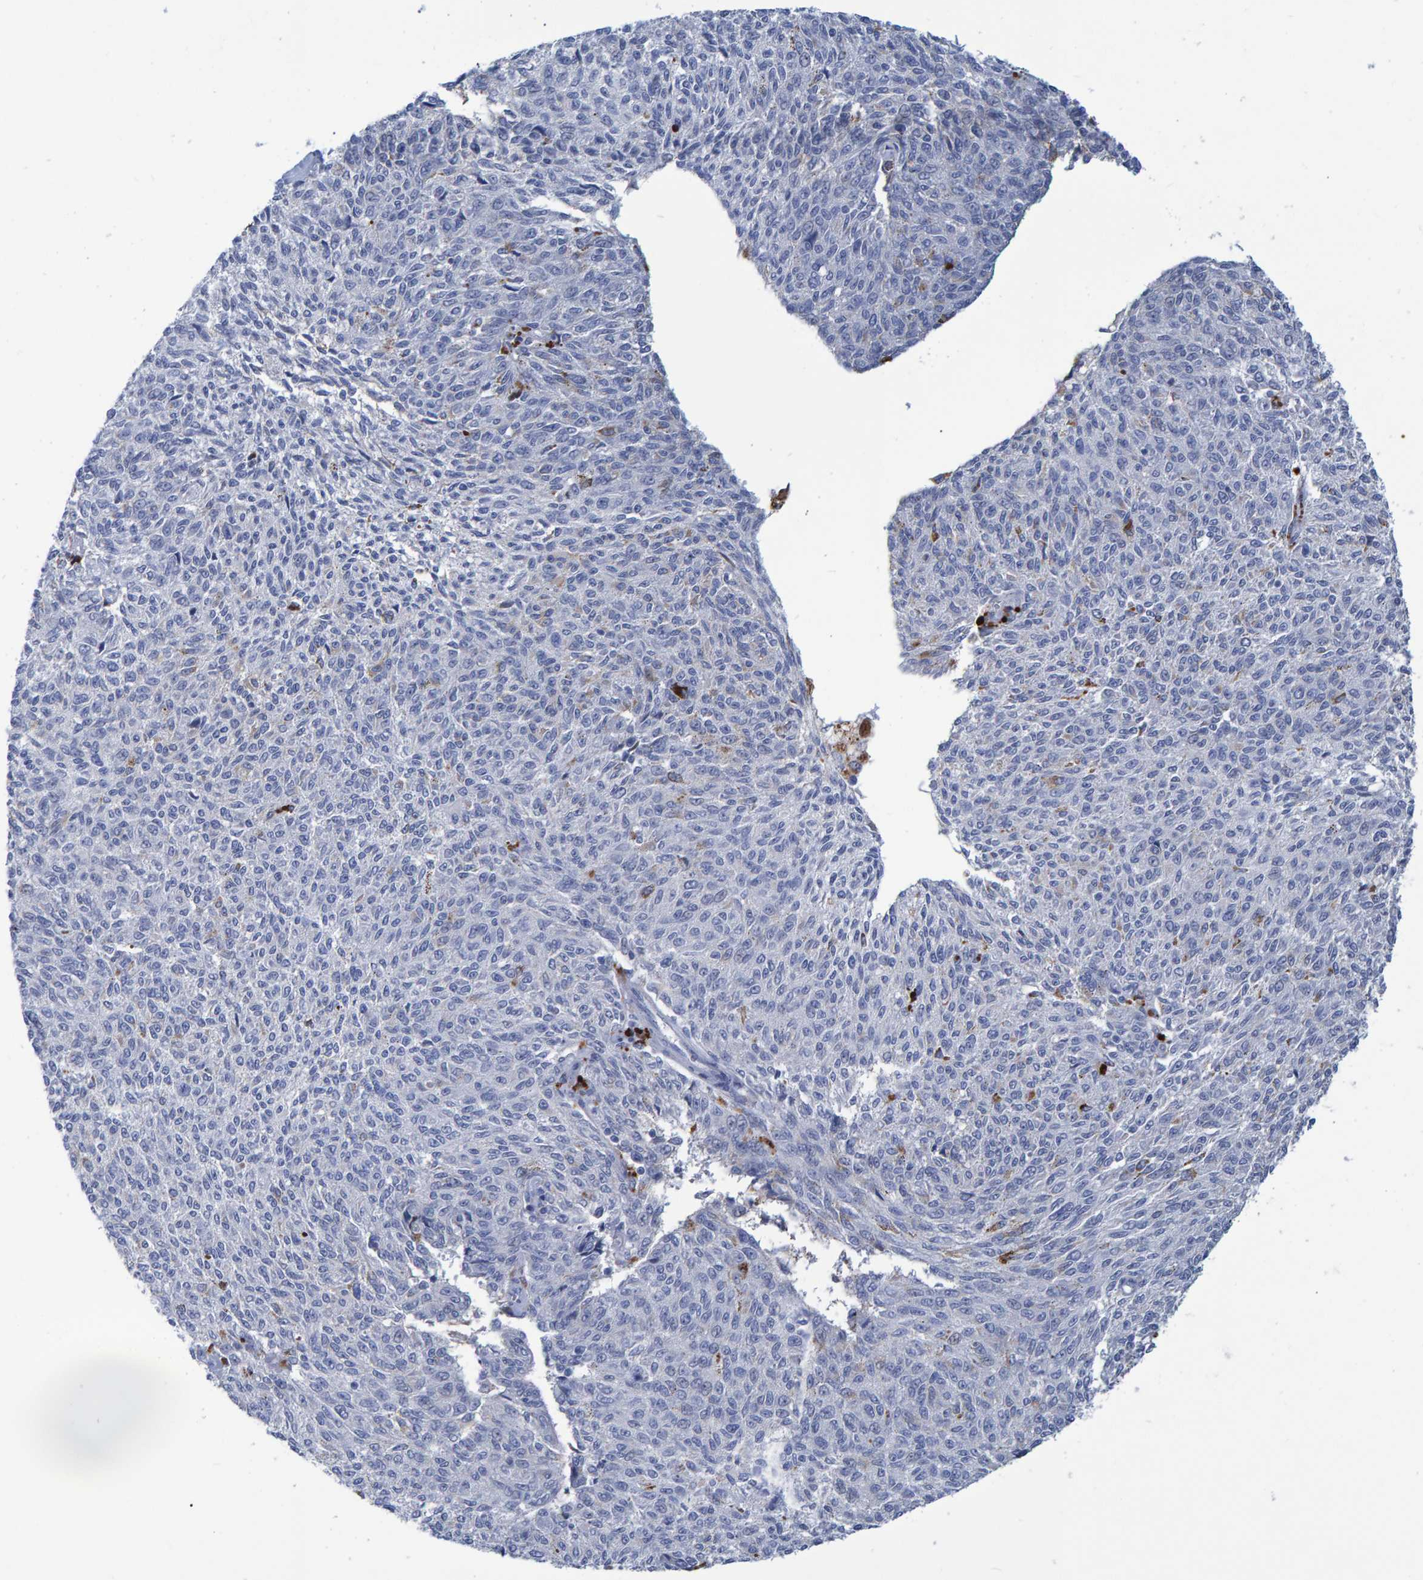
{"staining": {"intensity": "weak", "quantity": "<25%", "location": "cytoplasmic/membranous"}, "tissue": "melanoma", "cell_type": "Tumor cells", "image_type": "cancer", "snomed": [{"axis": "morphology", "description": "Malignant melanoma, NOS"}, {"axis": "topography", "description": "Skin"}], "caption": "Image shows no protein staining in tumor cells of malignant melanoma tissue.", "gene": "PROCA1", "patient": {"sex": "female", "age": 72}}